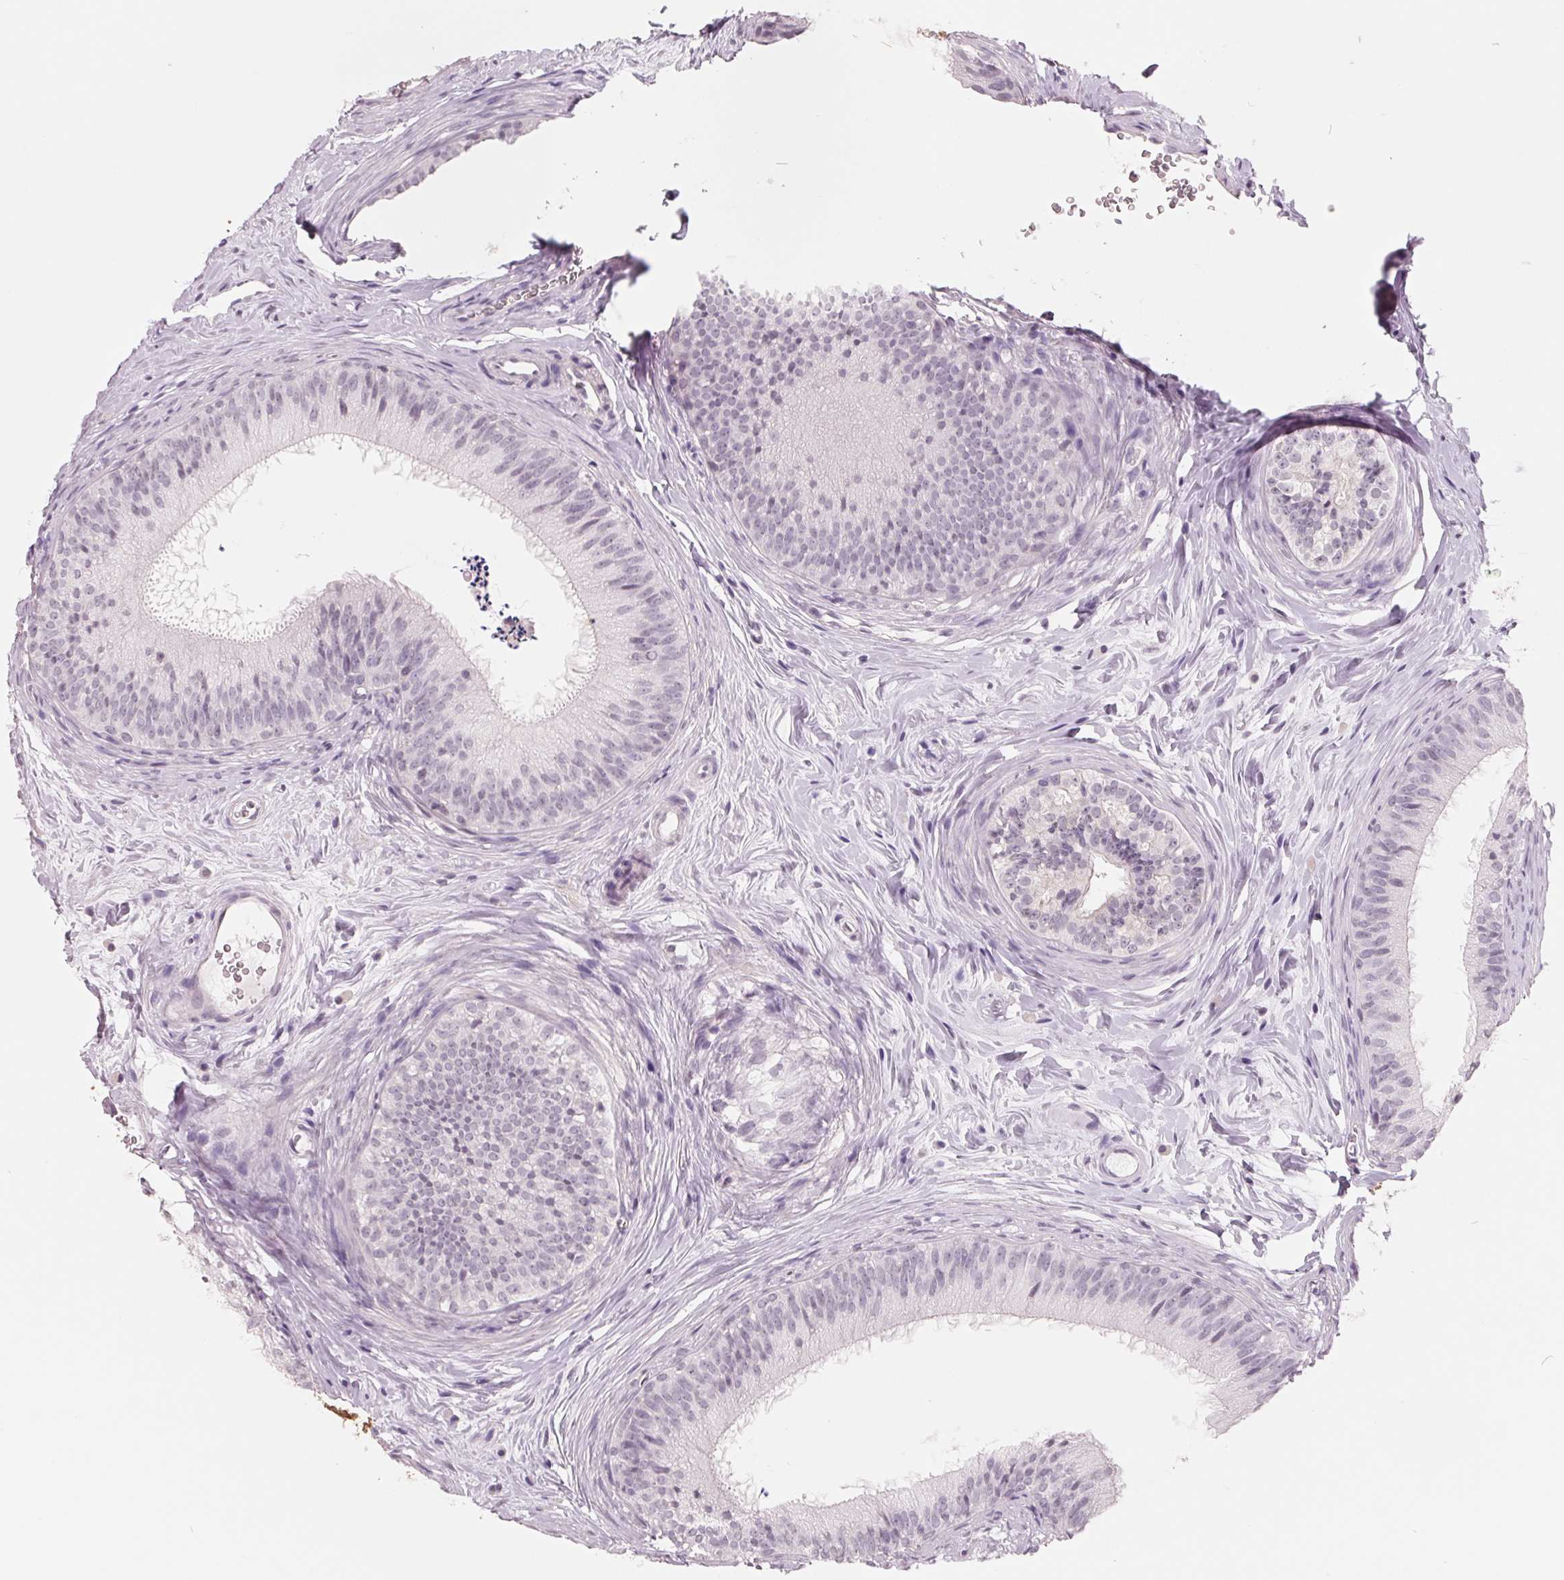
{"staining": {"intensity": "negative", "quantity": "none", "location": "none"}, "tissue": "epididymis", "cell_type": "Glandular cells", "image_type": "normal", "snomed": [{"axis": "morphology", "description": "Normal tissue, NOS"}, {"axis": "topography", "description": "Epididymis"}], "caption": "The photomicrograph displays no staining of glandular cells in normal epididymis.", "gene": "FTCD", "patient": {"sex": "male", "age": 24}}